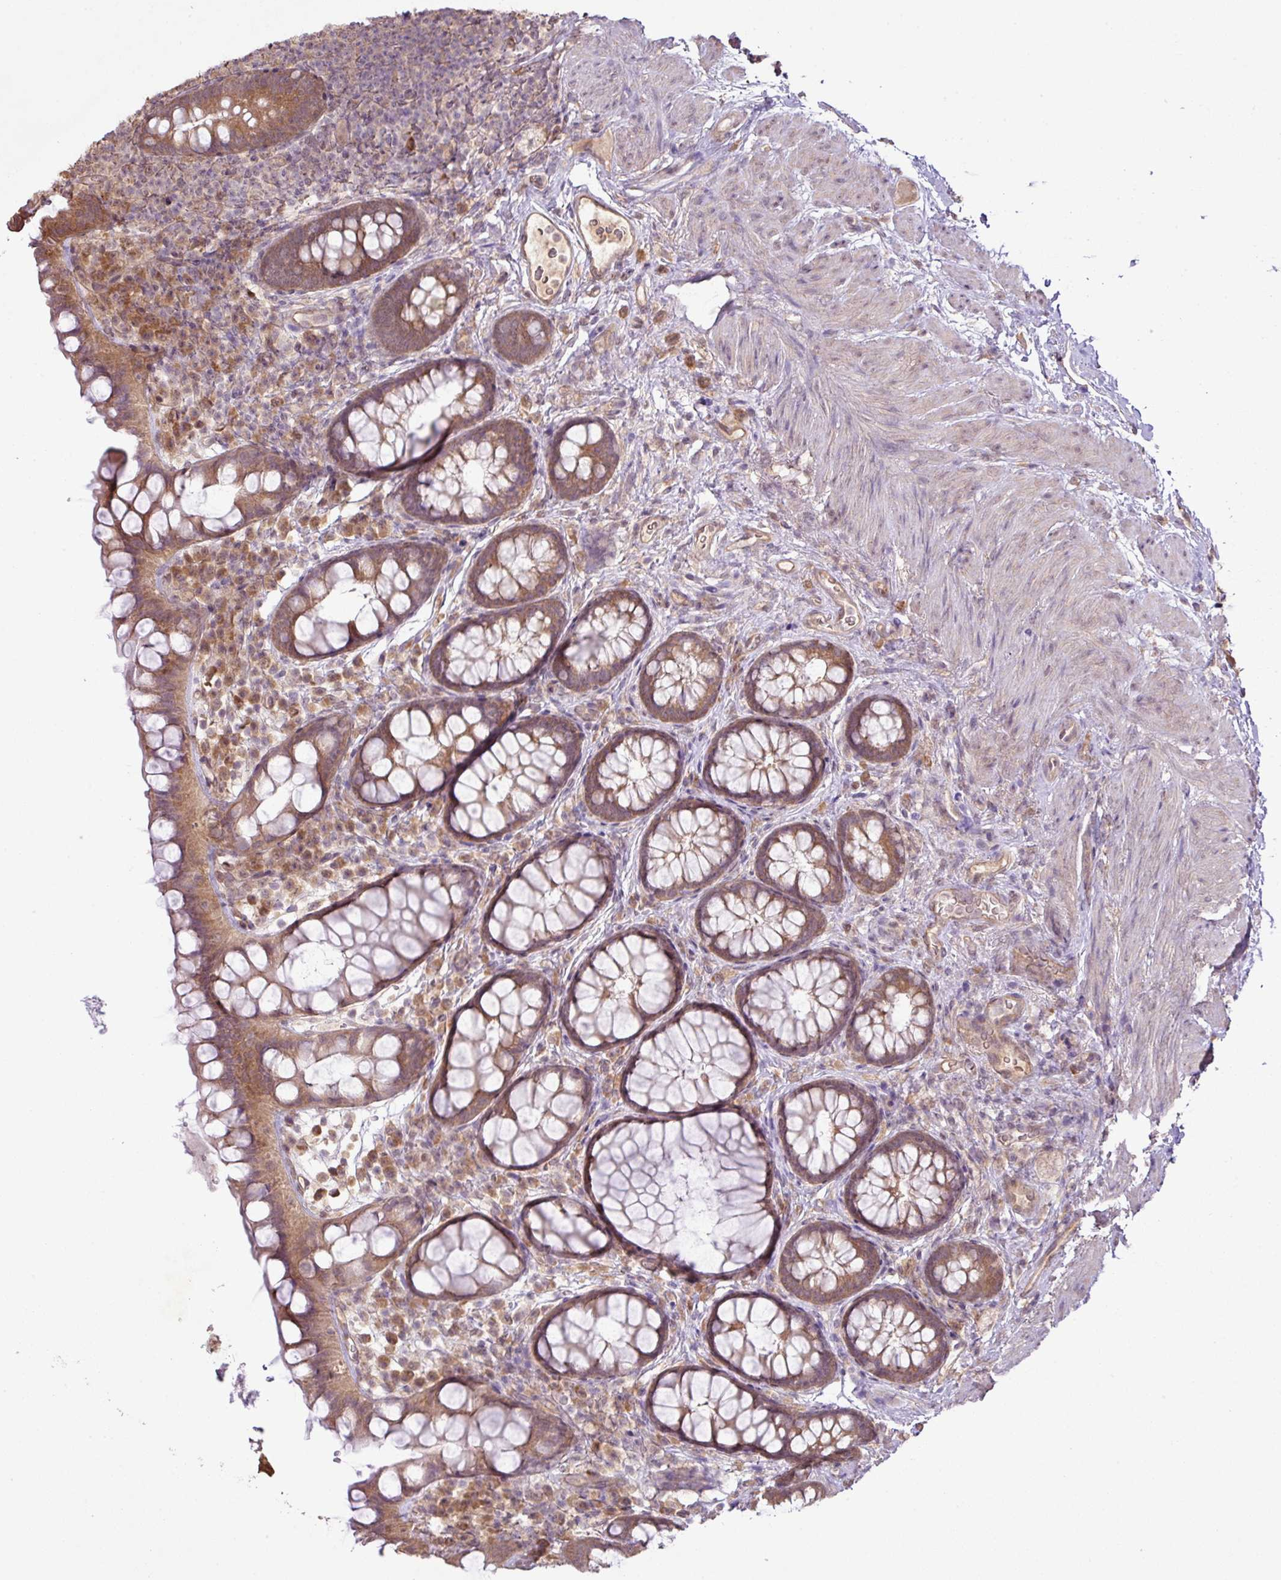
{"staining": {"intensity": "moderate", "quantity": ">75%", "location": "cytoplasmic/membranous"}, "tissue": "rectum", "cell_type": "Glandular cells", "image_type": "normal", "snomed": [{"axis": "morphology", "description": "Normal tissue, NOS"}, {"axis": "topography", "description": "Rectum"}, {"axis": "topography", "description": "Peripheral nerve tissue"}], "caption": "Immunohistochemistry (IHC) of unremarkable rectum demonstrates medium levels of moderate cytoplasmic/membranous positivity in about >75% of glandular cells.", "gene": "DNAAF4", "patient": {"sex": "female", "age": 69}}